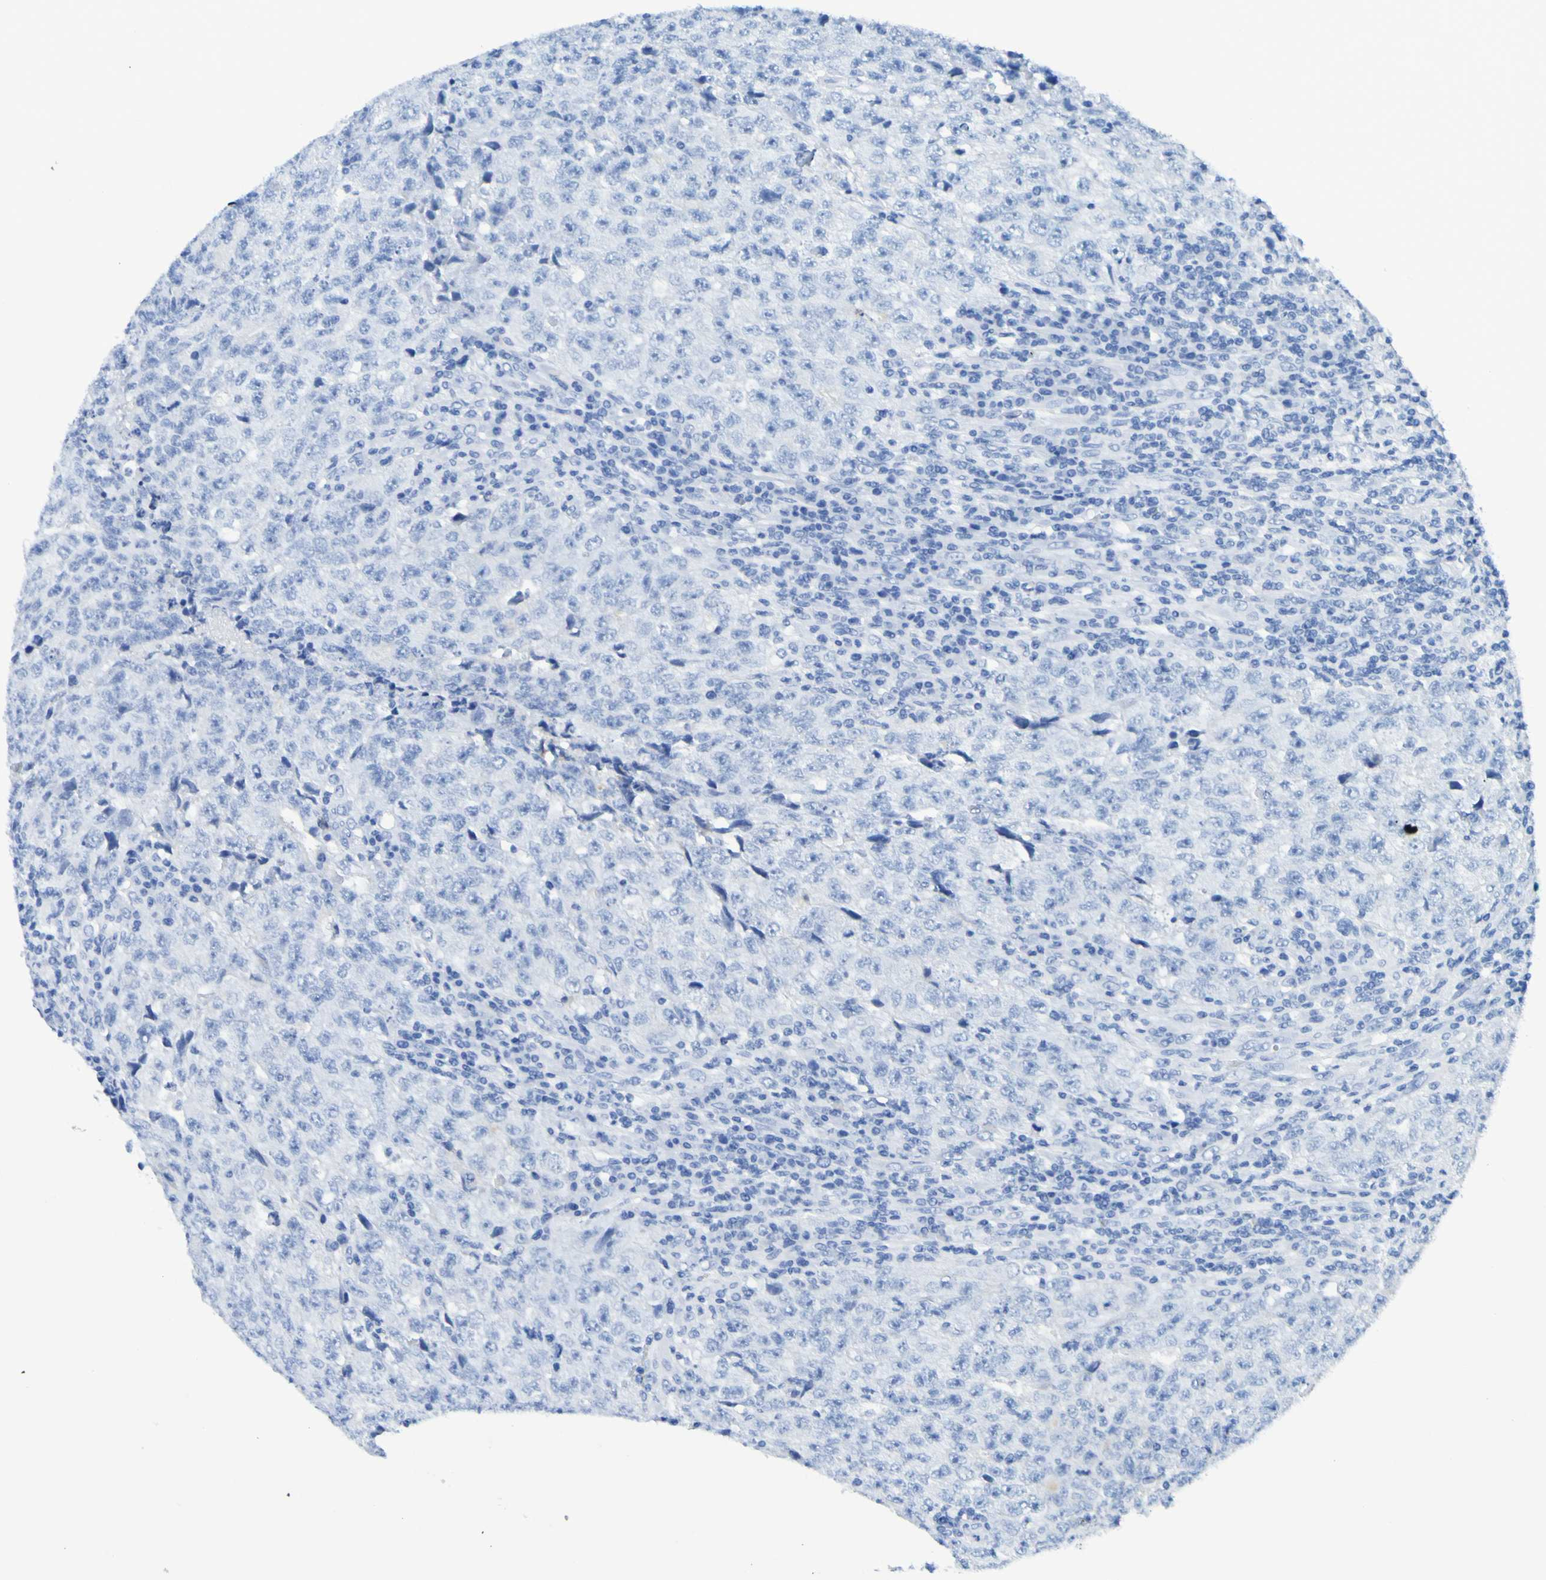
{"staining": {"intensity": "negative", "quantity": "none", "location": "none"}, "tissue": "testis cancer", "cell_type": "Tumor cells", "image_type": "cancer", "snomed": [{"axis": "morphology", "description": "Necrosis, NOS"}, {"axis": "morphology", "description": "Carcinoma, Embryonal, NOS"}, {"axis": "topography", "description": "Testis"}], "caption": "Photomicrograph shows no protein expression in tumor cells of embryonal carcinoma (testis) tissue.", "gene": "DPEP1", "patient": {"sex": "male", "age": 19}}